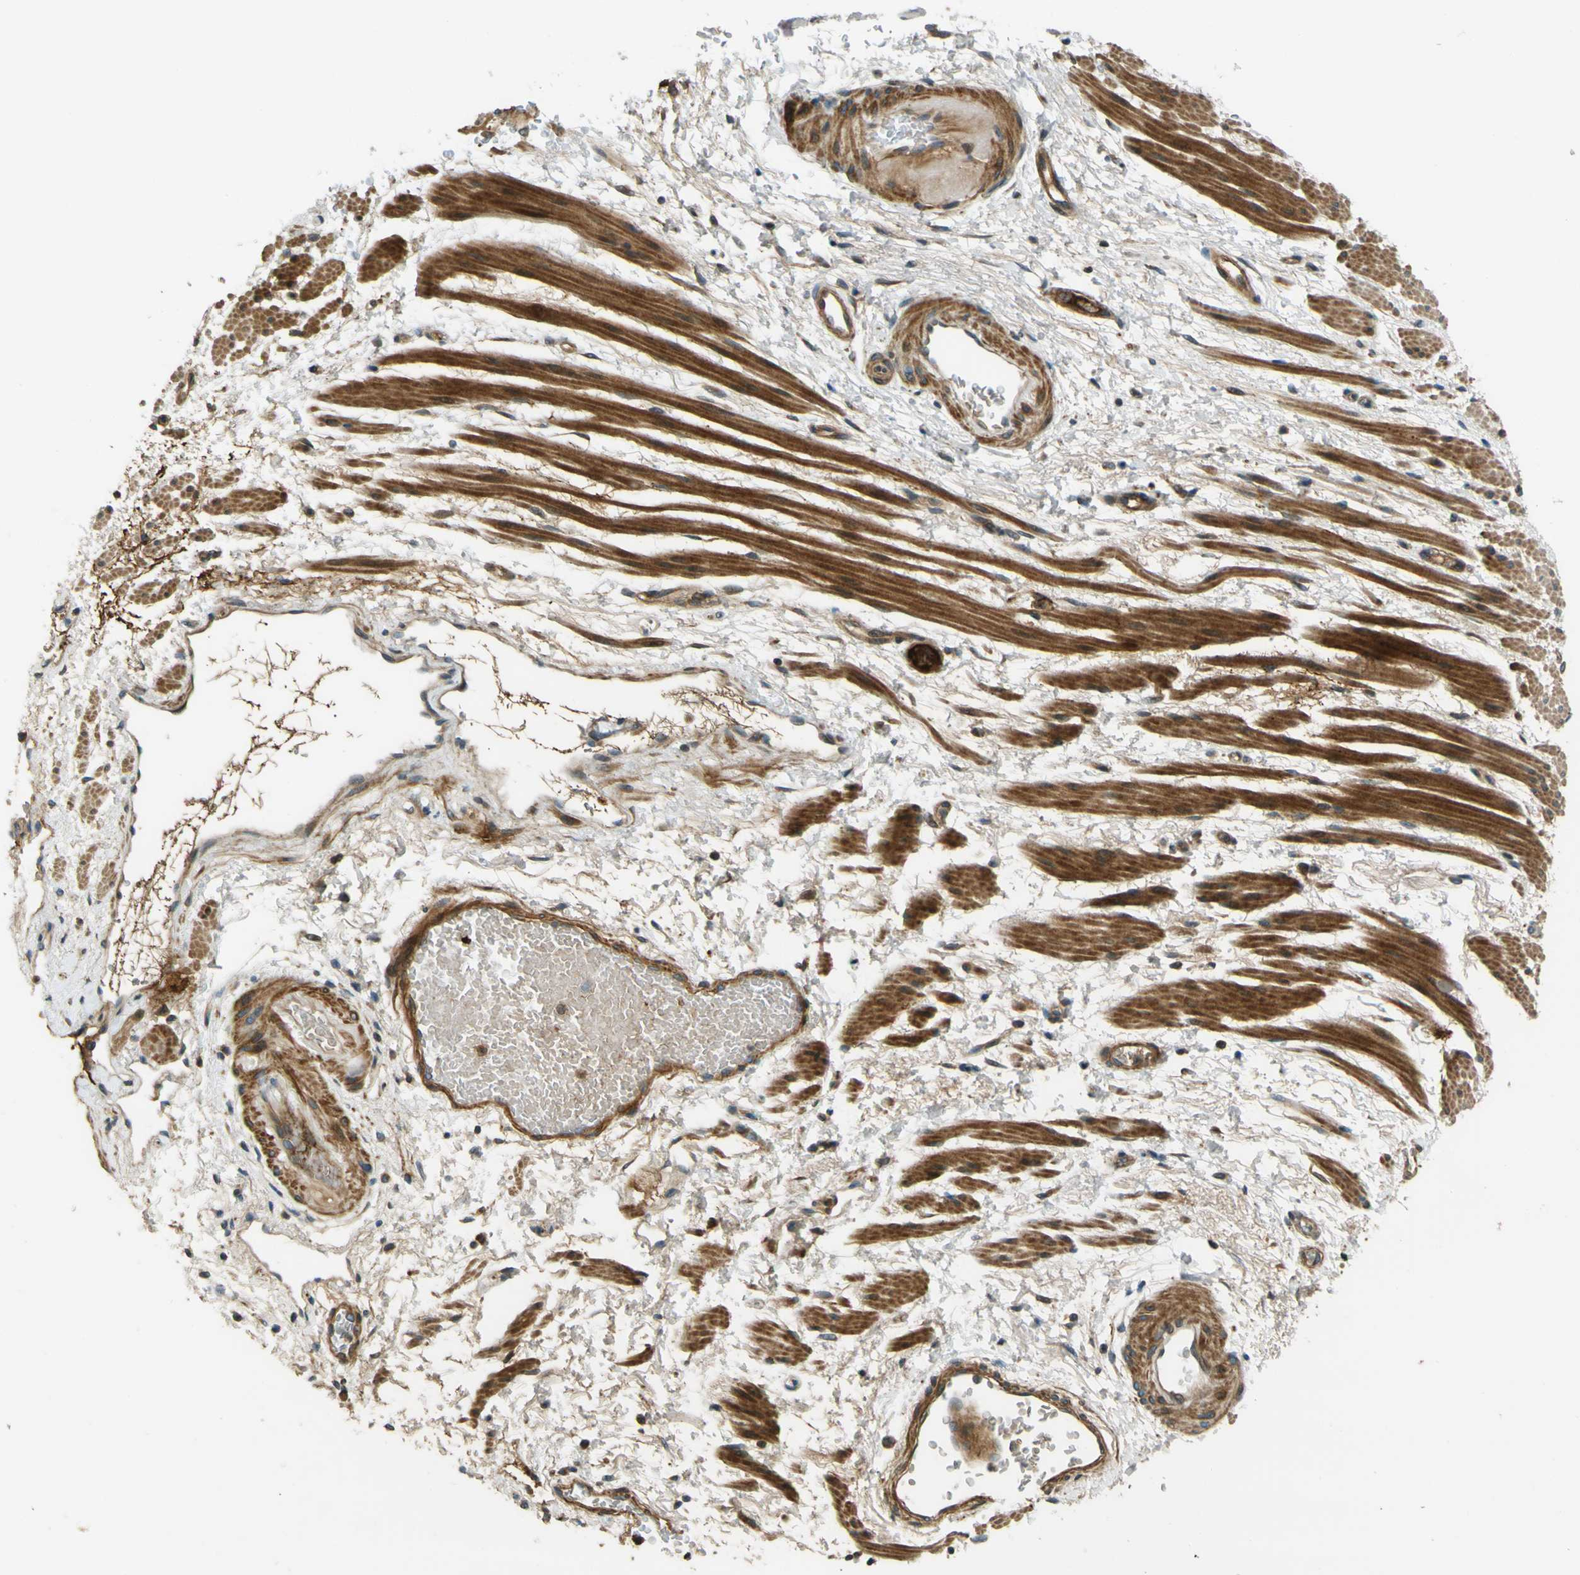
{"staining": {"intensity": "moderate", "quantity": "25%-75%", "location": "cytoplasmic/membranous"}, "tissue": "esophagus", "cell_type": "Squamous epithelial cells", "image_type": "normal", "snomed": [{"axis": "morphology", "description": "Normal tissue, NOS"}, {"axis": "topography", "description": "Esophagus"}], "caption": "Immunohistochemical staining of benign human esophagus reveals medium levels of moderate cytoplasmic/membranous expression in approximately 25%-75% of squamous epithelial cells. Nuclei are stained in blue.", "gene": "LPCAT1", "patient": {"sex": "male", "age": 54}}